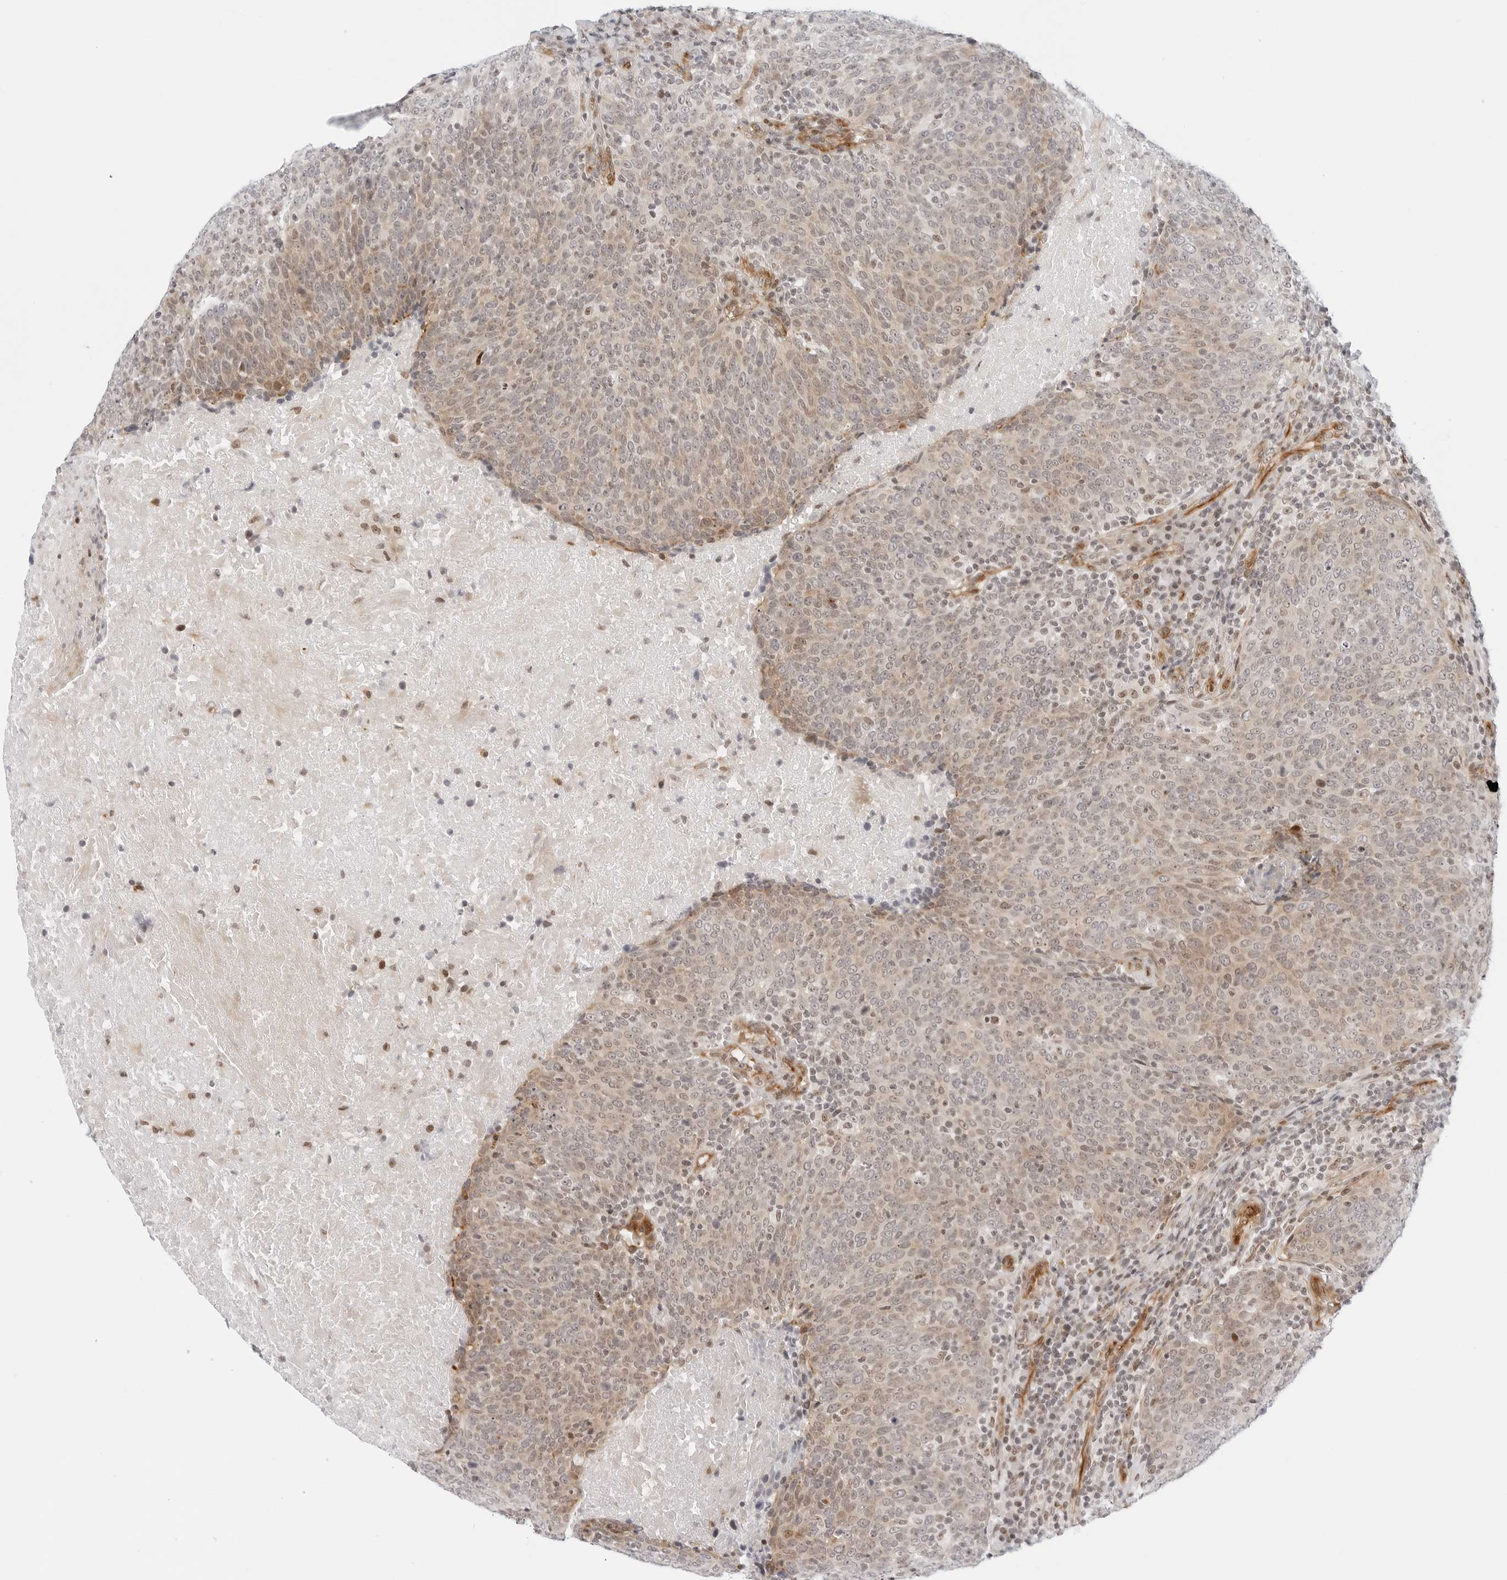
{"staining": {"intensity": "weak", "quantity": "25%-75%", "location": "nuclear"}, "tissue": "head and neck cancer", "cell_type": "Tumor cells", "image_type": "cancer", "snomed": [{"axis": "morphology", "description": "Squamous cell carcinoma, NOS"}, {"axis": "morphology", "description": "Squamous cell carcinoma, metastatic, NOS"}, {"axis": "topography", "description": "Lymph node"}, {"axis": "topography", "description": "Head-Neck"}], "caption": "A brown stain labels weak nuclear expression of a protein in metastatic squamous cell carcinoma (head and neck) tumor cells.", "gene": "ZNF613", "patient": {"sex": "male", "age": 62}}